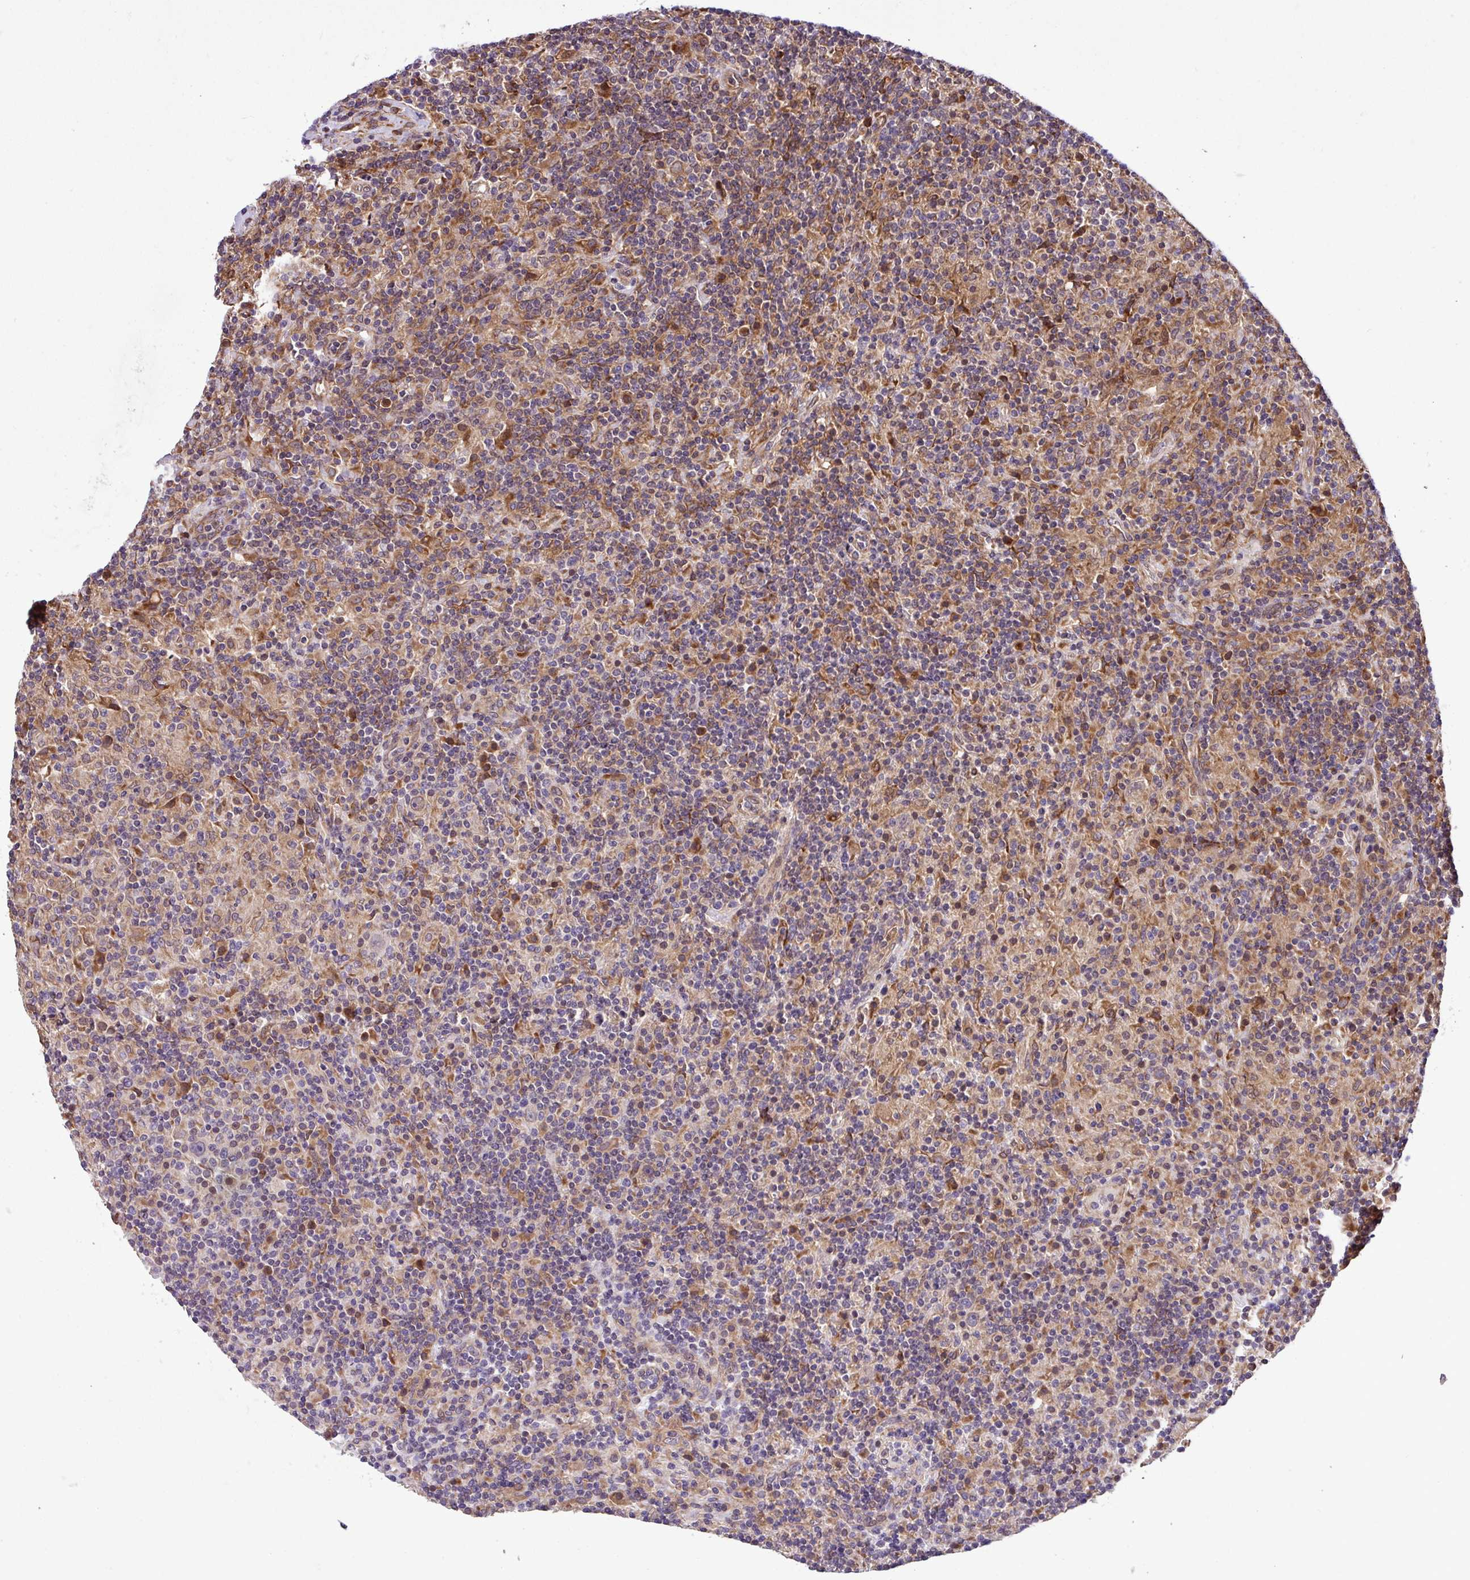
{"staining": {"intensity": "weak", "quantity": "<25%", "location": "cytoplasmic/membranous"}, "tissue": "lymphoma", "cell_type": "Tumor cells", "image_type": "cancer", "snomed": [{"axis": "morphology", "description": "Hodgkin's disease, NOS"}, {"axis": "topography", "description": "Lymph node"}], "caption": "This is an immunohistochemistry (IHC) micrograph of Hodgkin's disease. There is no positivity in tumor cells.", "gene": "DLGAP4", "patient": {"sex": "male", "age": 70}}